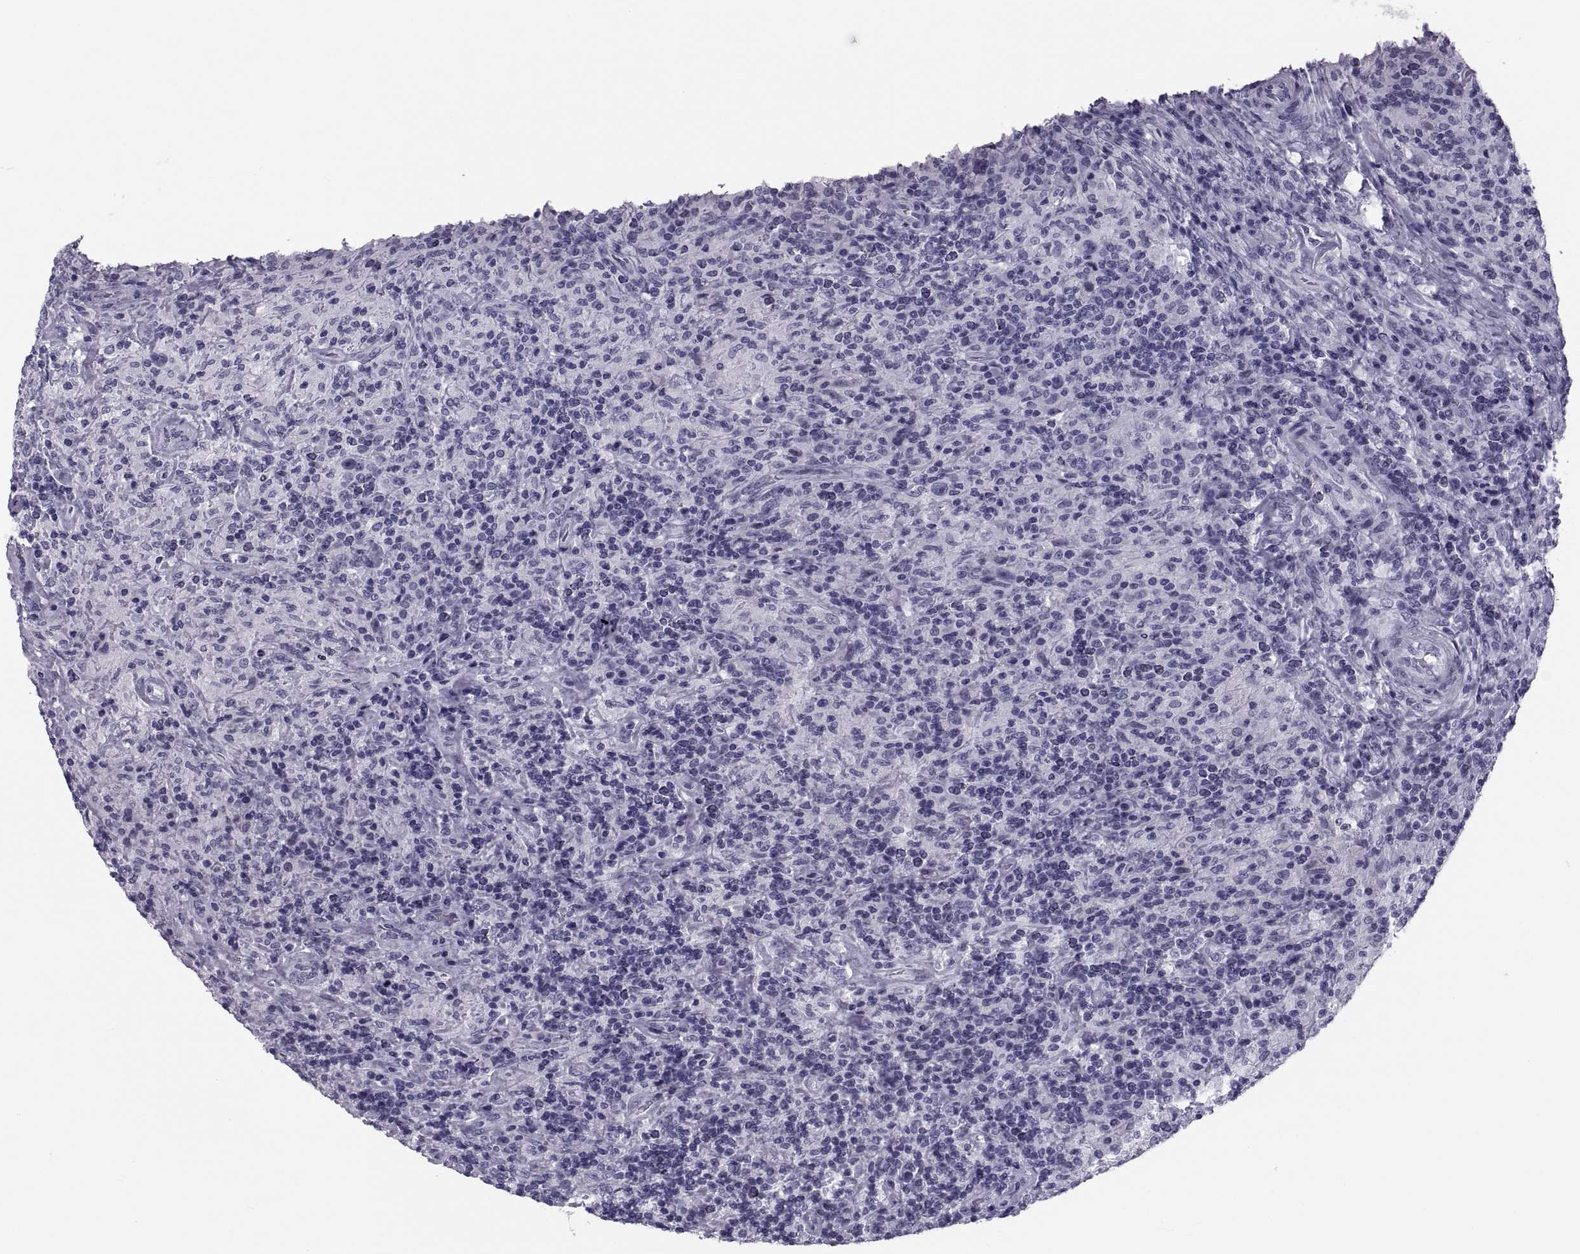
{"staining": {"intensity": "negative", "quantity": "none", "location": "none"}, "tissue": "lymphoma", "cell_type": "Tumor cells", "image_type": "cancer", "snomed": [{"axis": "morphology", "description": "Hodgkin's disease, NOS"}, {"axis": "topography", "description": "Lymph node"}], "caption": "This is an IHC histopathology image of human Hodgkin's disease. There is no staining in tumor cells.", "gene": "CRISP1", "patient": {"sex": "male", "age": 70}}